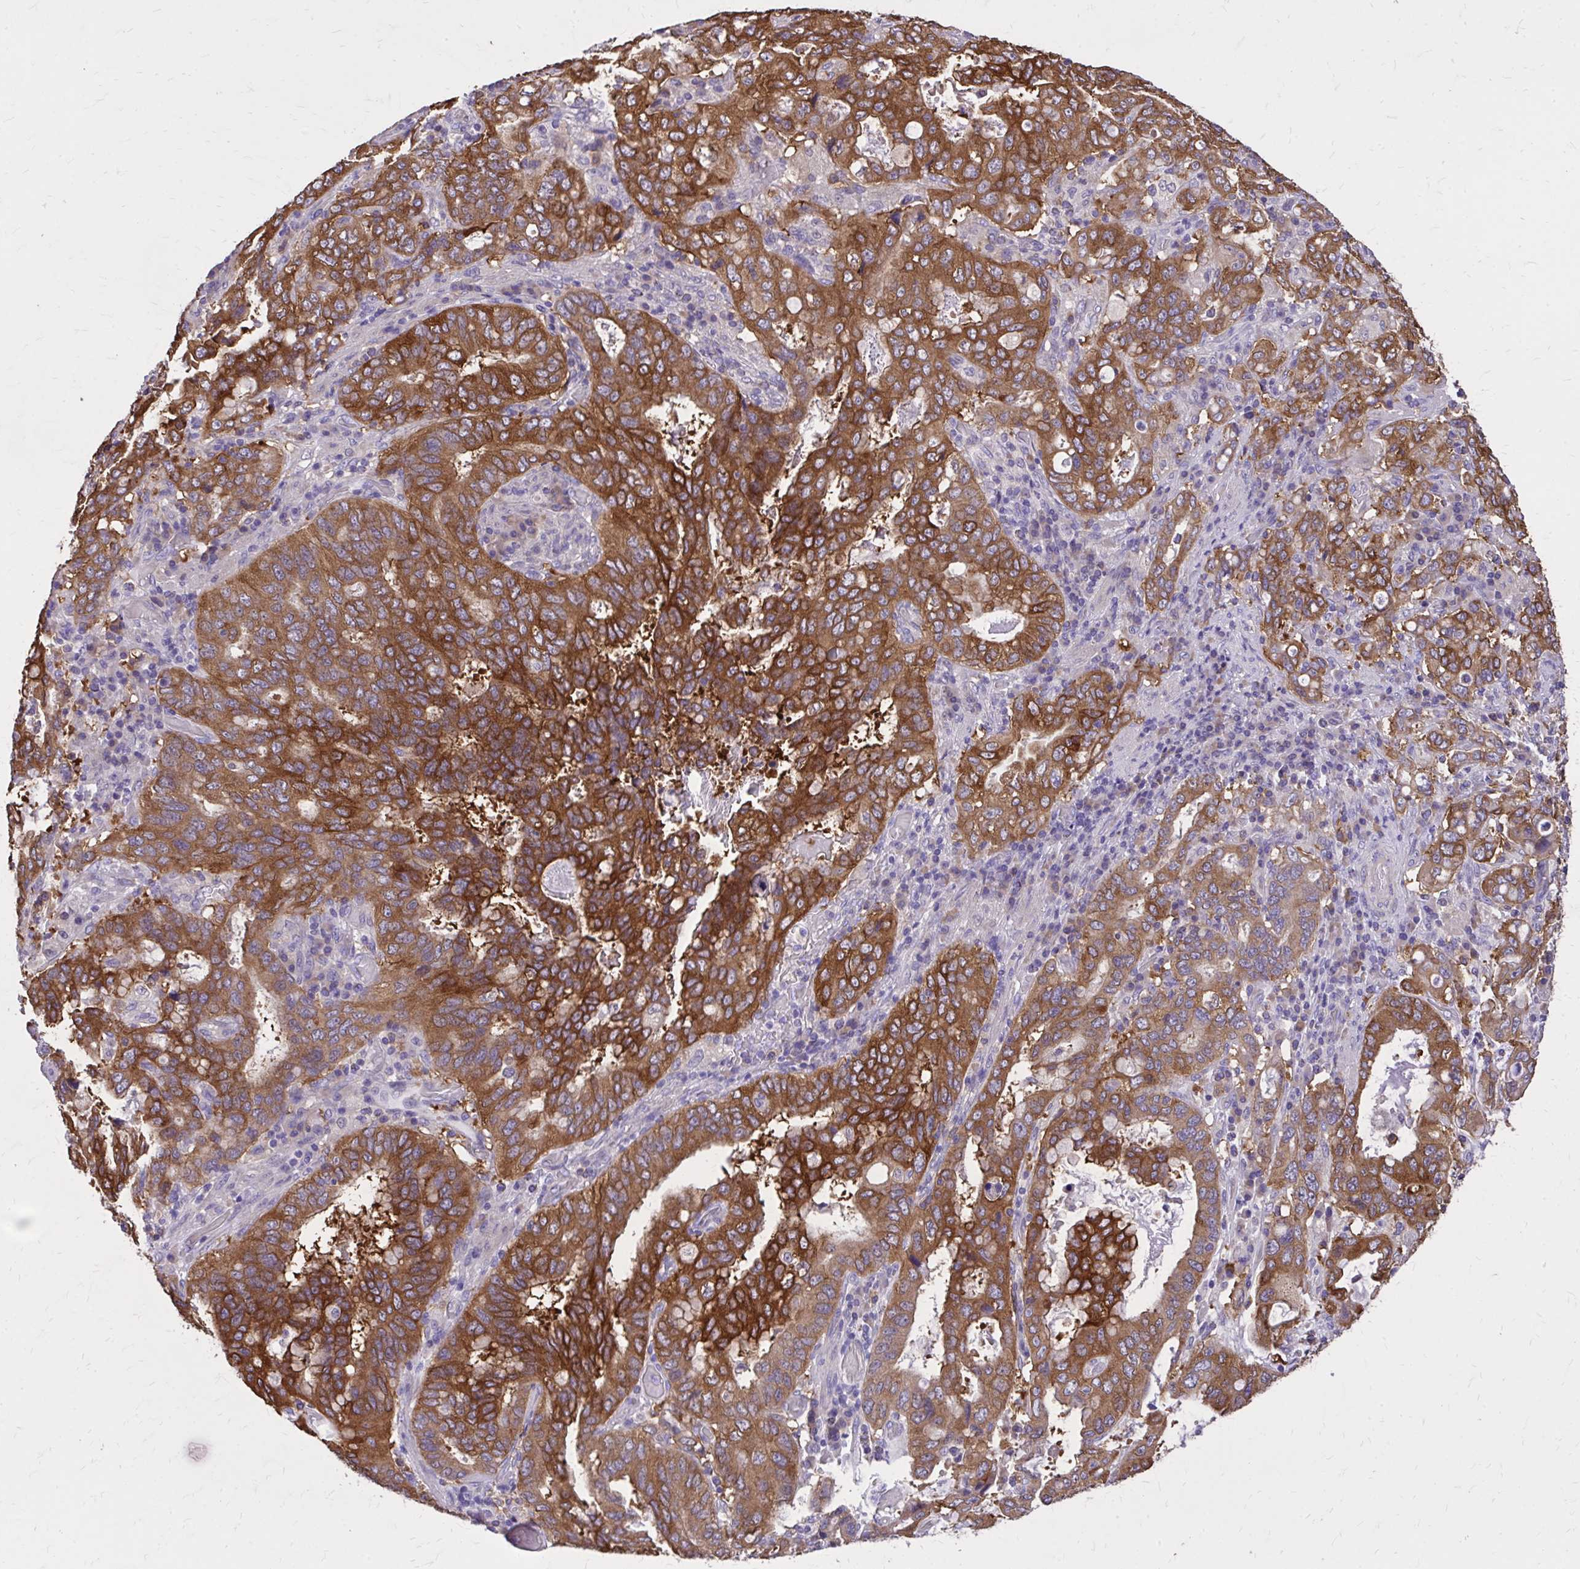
{"staining": {"intensity": "strong", "quantity": ">75%", "location": "cytoplasmic/membranous"}, "tissue": "stomach cancer", "cell_type": "Tumor cells", "image_type": "cancer", "snomed": [{"axis": "morphology", "description": "Adenocarcinoma, NOS"}, {"axis": "topography", "description": "Stomach, upper"}, {"axis": "topography", "description": "Stomach"}], "caption": "Immunohistochemical staining of human stomach adenocarcinoma reveals strong cytoplasmic/membranous protein staining in about >75% of tumor cells.", "gene": "EPB41L1", "patient": {"sex": "male", "age": 62}}